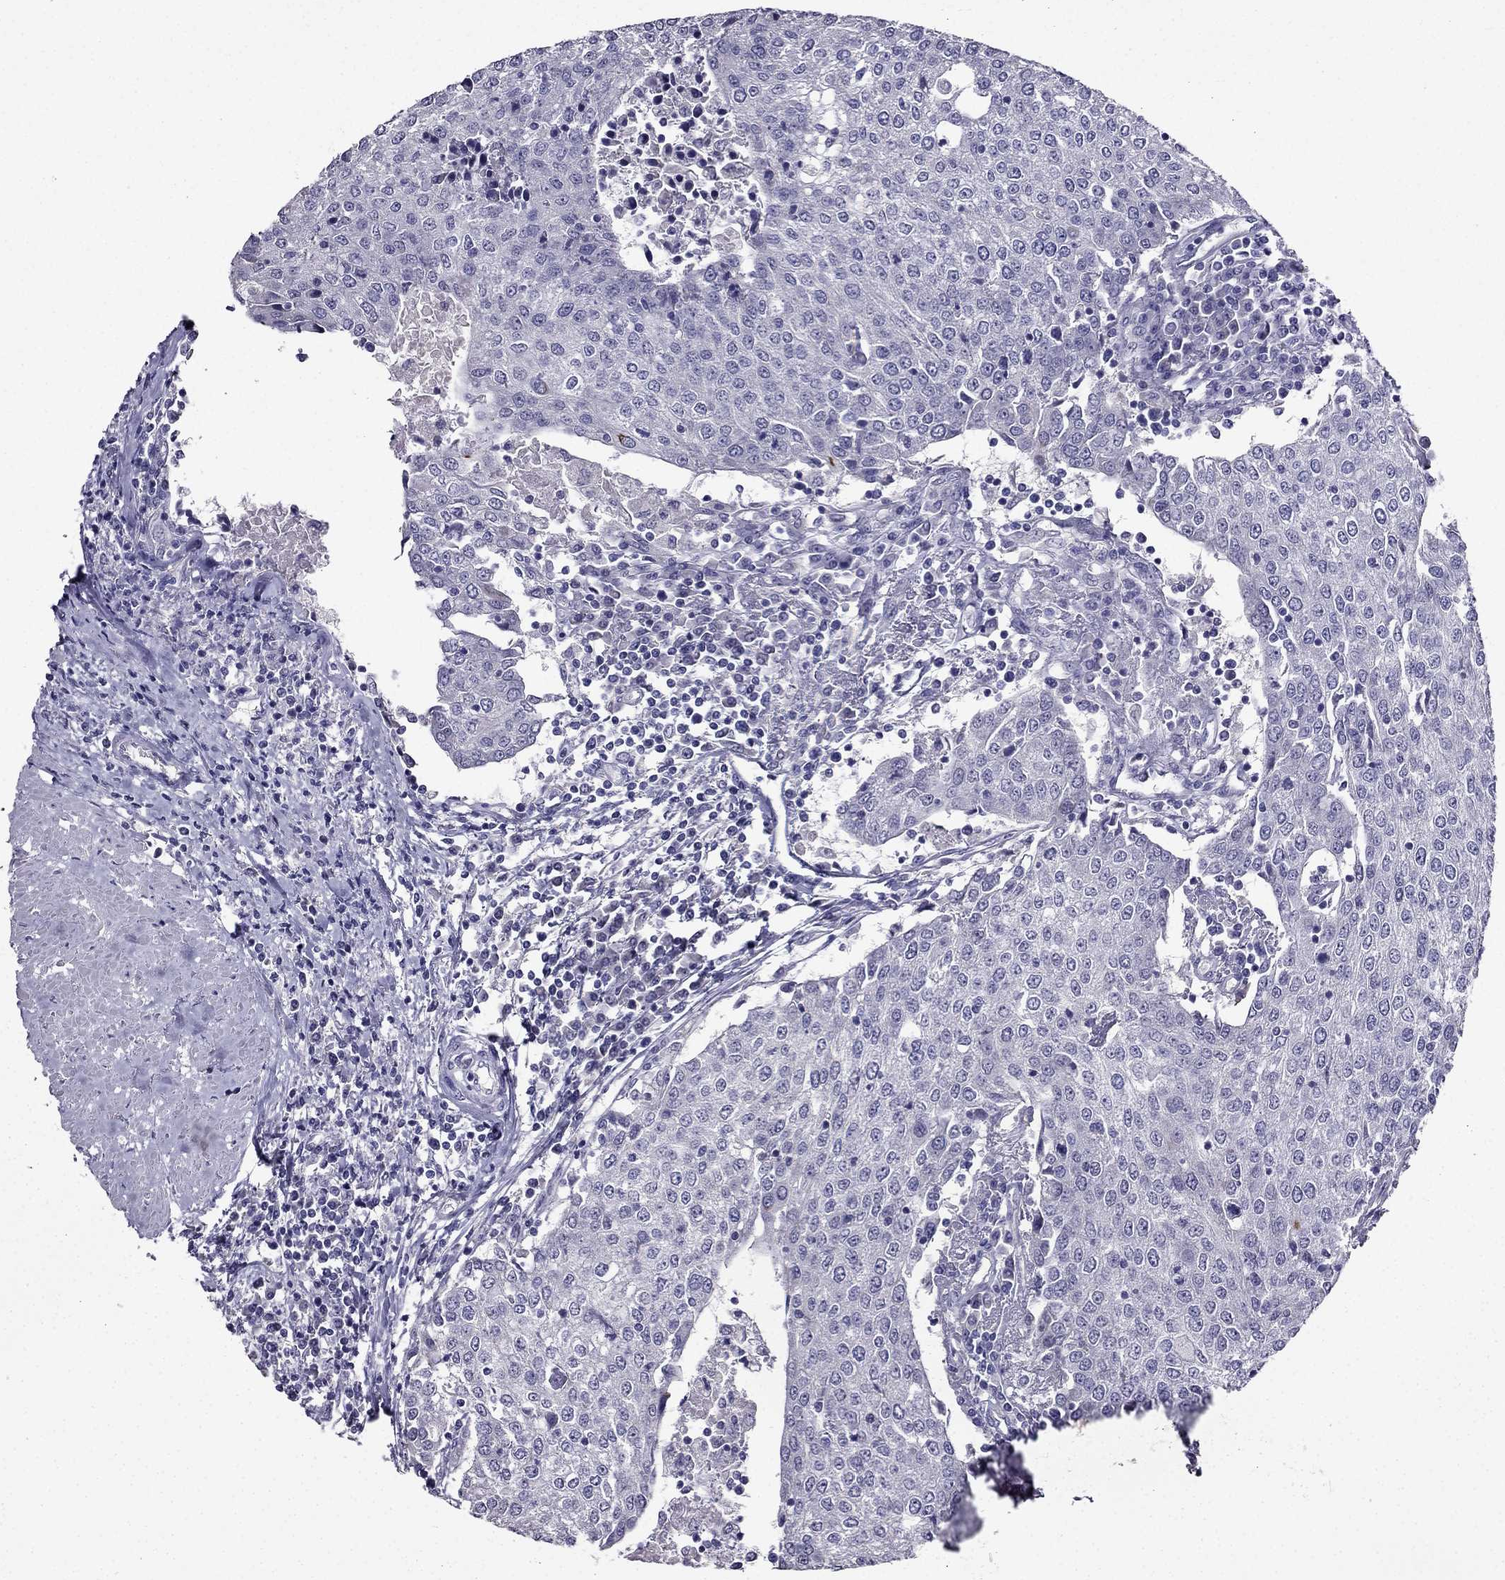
{"staining": {"intensity": "negative", "quantity": "none", "location": "none"}, "tissue": "urothelial cancer", "cell_type": "Tumor cells", "image_type": "cancer", "snomed": [{"axis": "morphology", "description": "Urothelial carcinoma, High grade"}, {"axis": "topography", "description": "Urinary bladder"}], "caption": "A micrograph of urothelial cancer stained for a protein exhibits no brown staining in tumor cells. (Stains: DAB (3,3'-diaminobenzidine) immunohistochemistry (IHC) with hematoxylin counter stain, Microscopy: brightfield microscopy at high magnification).", "gene": "DUSP15", "patient": {"sex": "female", "age": 85}}